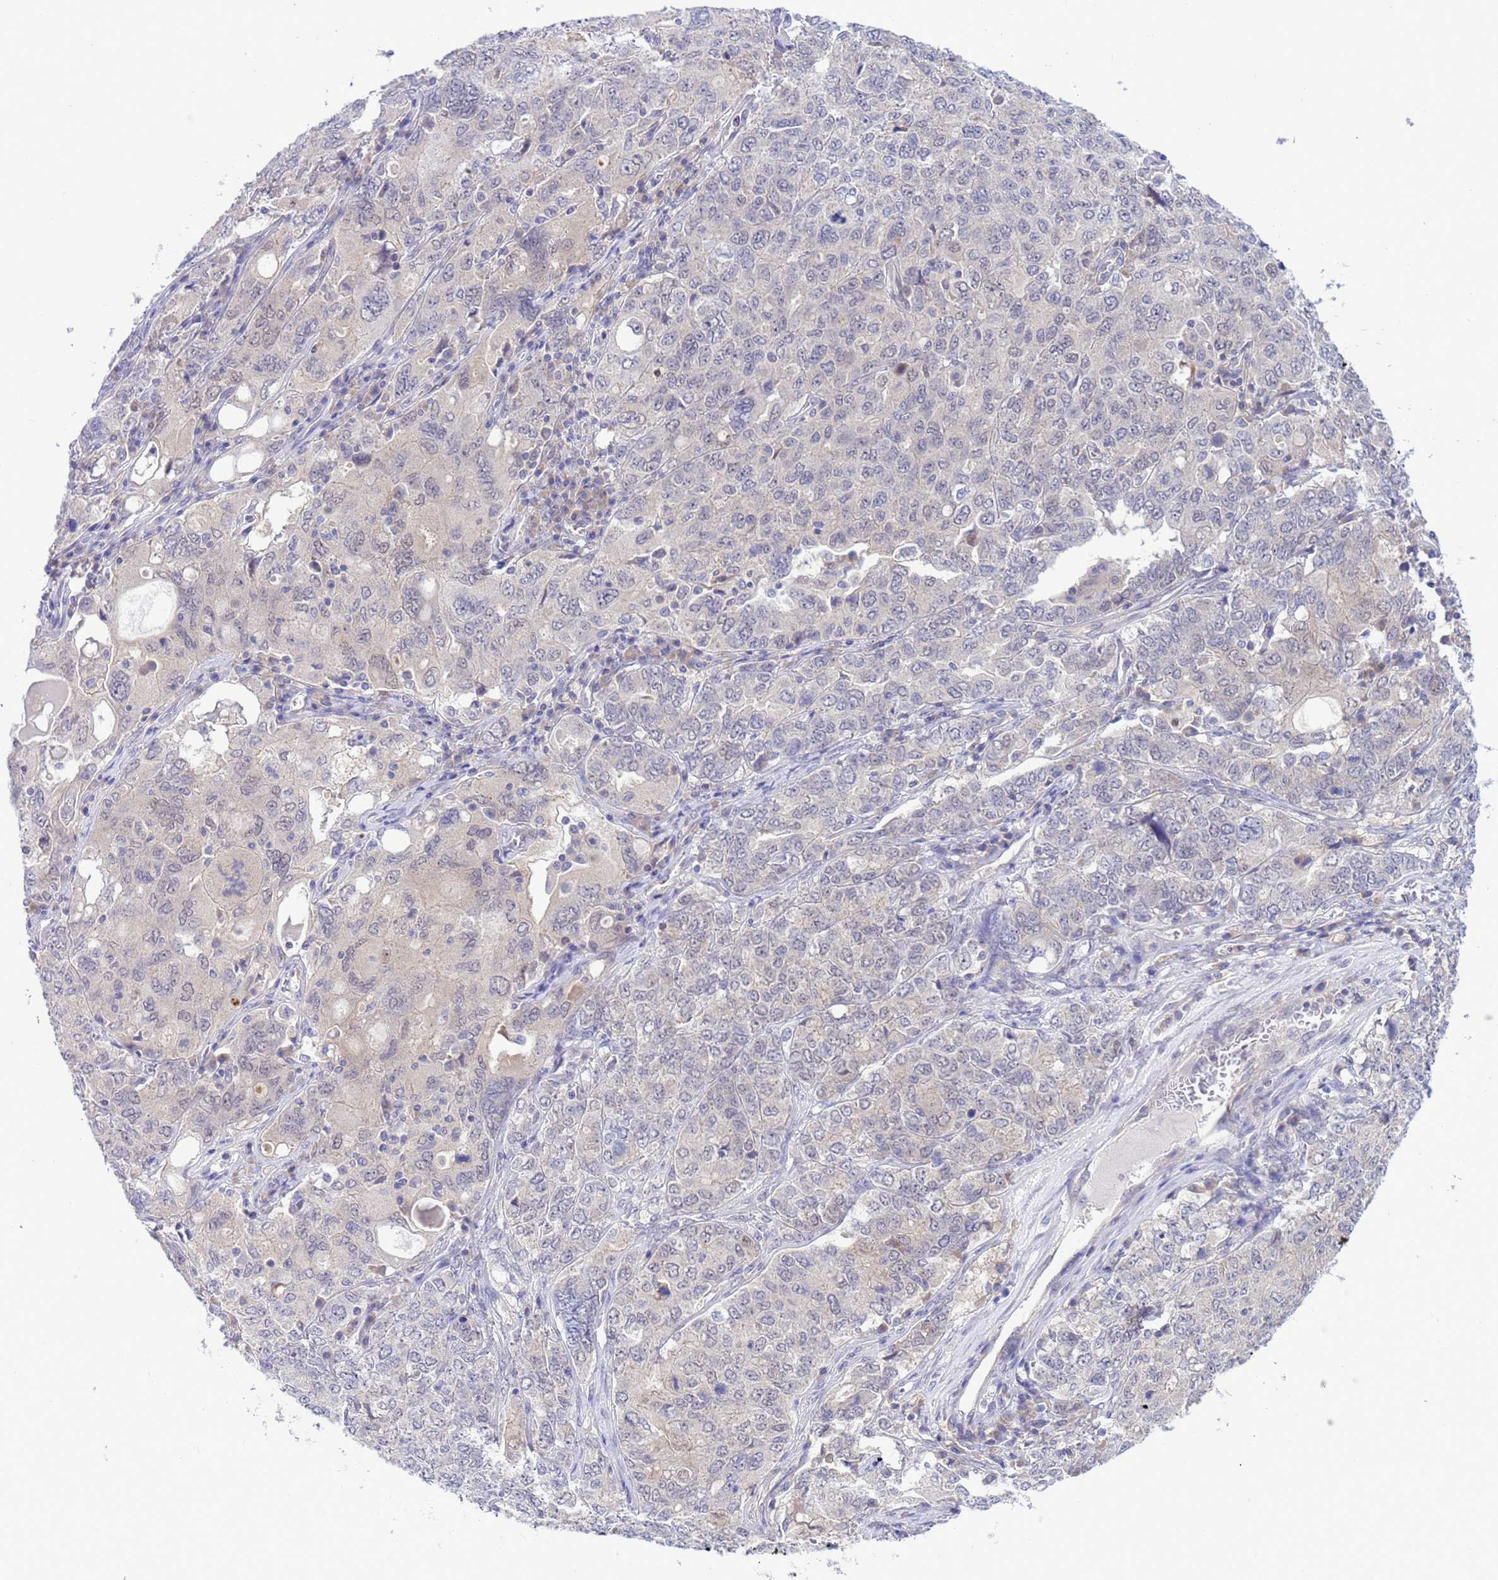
{"staining": {"intensity": "negative", "quantity": "none", "location": "none"}, "tissue": "ovarian cancer", "cell_type": "Tumor cells", "image_type": "cancer", "snomed": [{"axis": "morphology", "description": "Carcinoma, endometroid"}, {"axis": "topography", "description": "Ovary"}], "caption": "Histopathology image shows no significant protein positivity in tumor cells of ovarian endometroid carcinoma.", "gene": "ZNF461", "patient": {"sex": "female", "age": 62}}